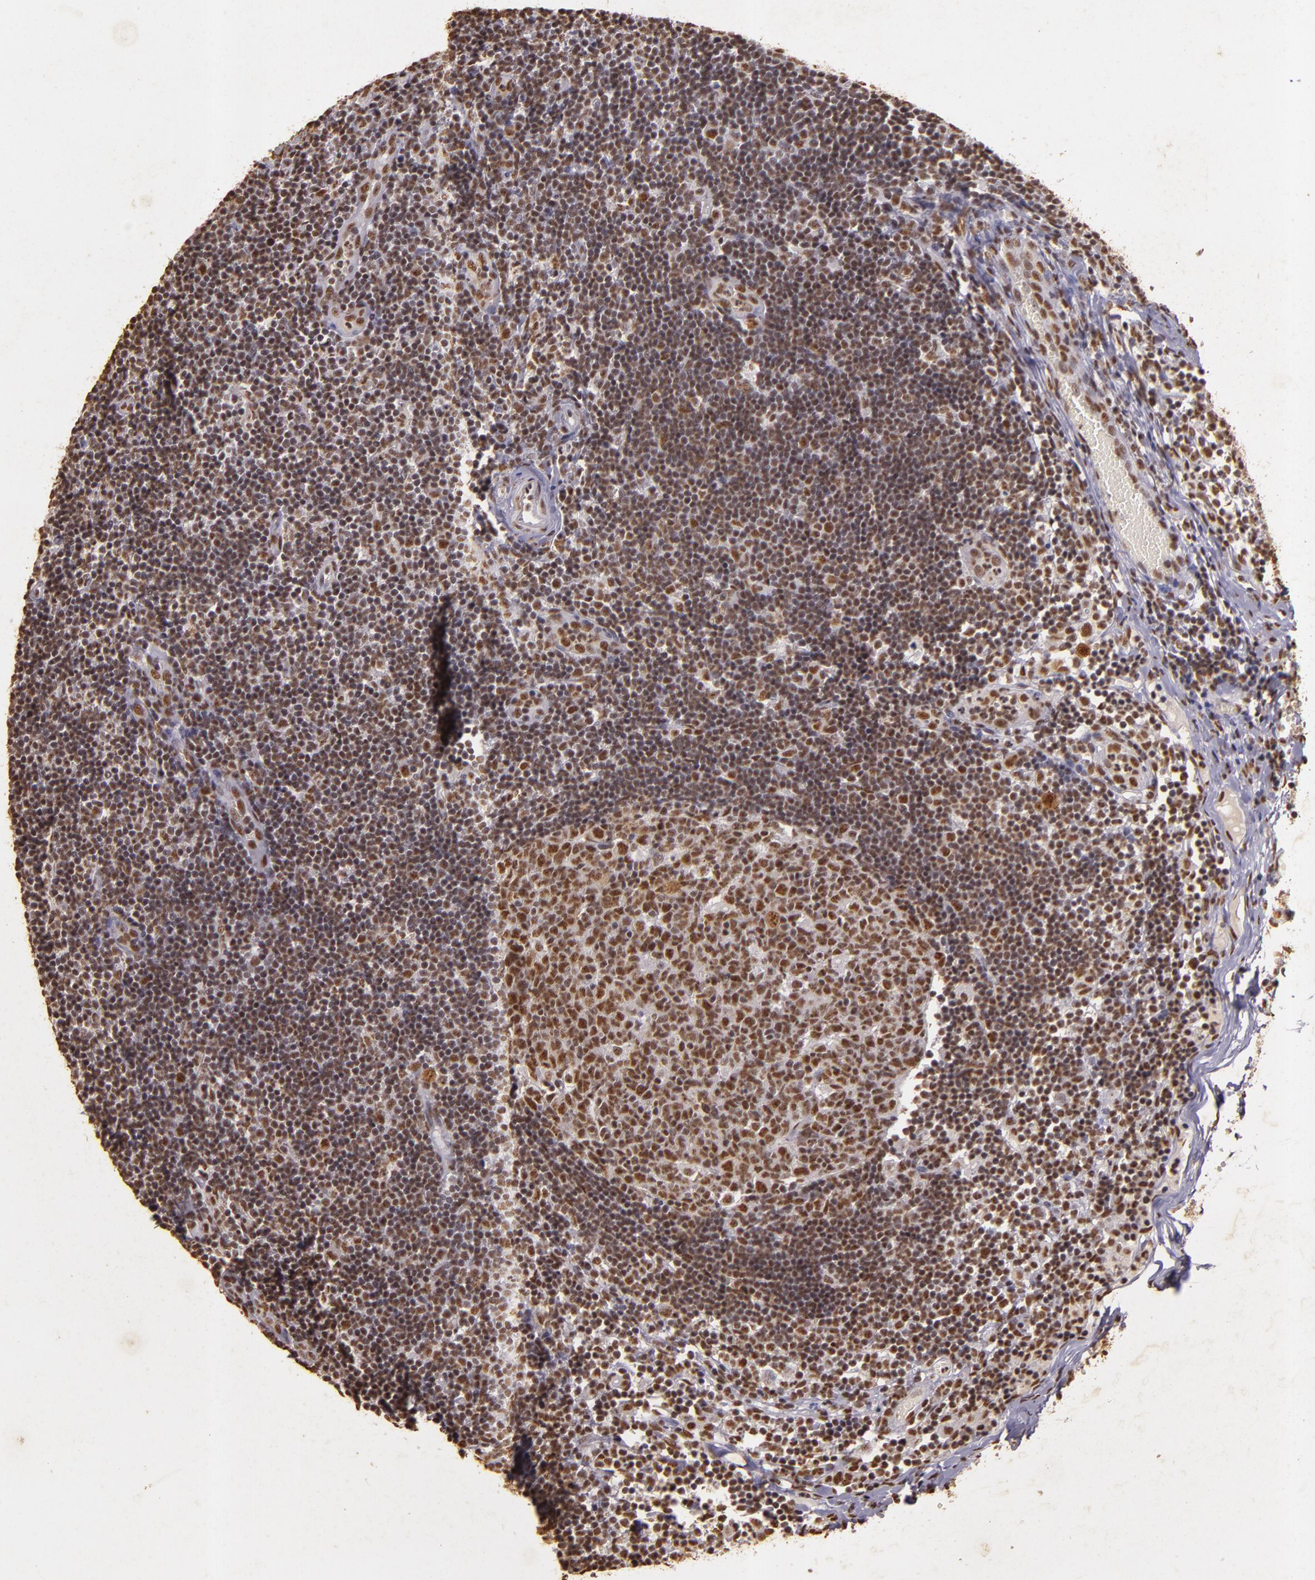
{"staining": {"intensity": "moderate", "quantity": ">75%", "location": "nuclear"}, "tissue": "lymph node", "cell_type": "Germinal center cells", "image_type": "normal", "snomed": [{"axis": "morphology", "description": "Normal tissue, NOS"}, {"axis": "morphology", "description": "Inflammation, NOS"}, {"axis": "topography", "description": "Lymph node"}, {"axis": "topography", "description": "Salivary gland"}], "caption": "About >75% of germinal center cells in normal lymph node display moderate nuclear protein positivity as visualized by brown immunohistochemical staining.", "gene": "CBX3", "patient": {"sex": "male", "age": 3}}